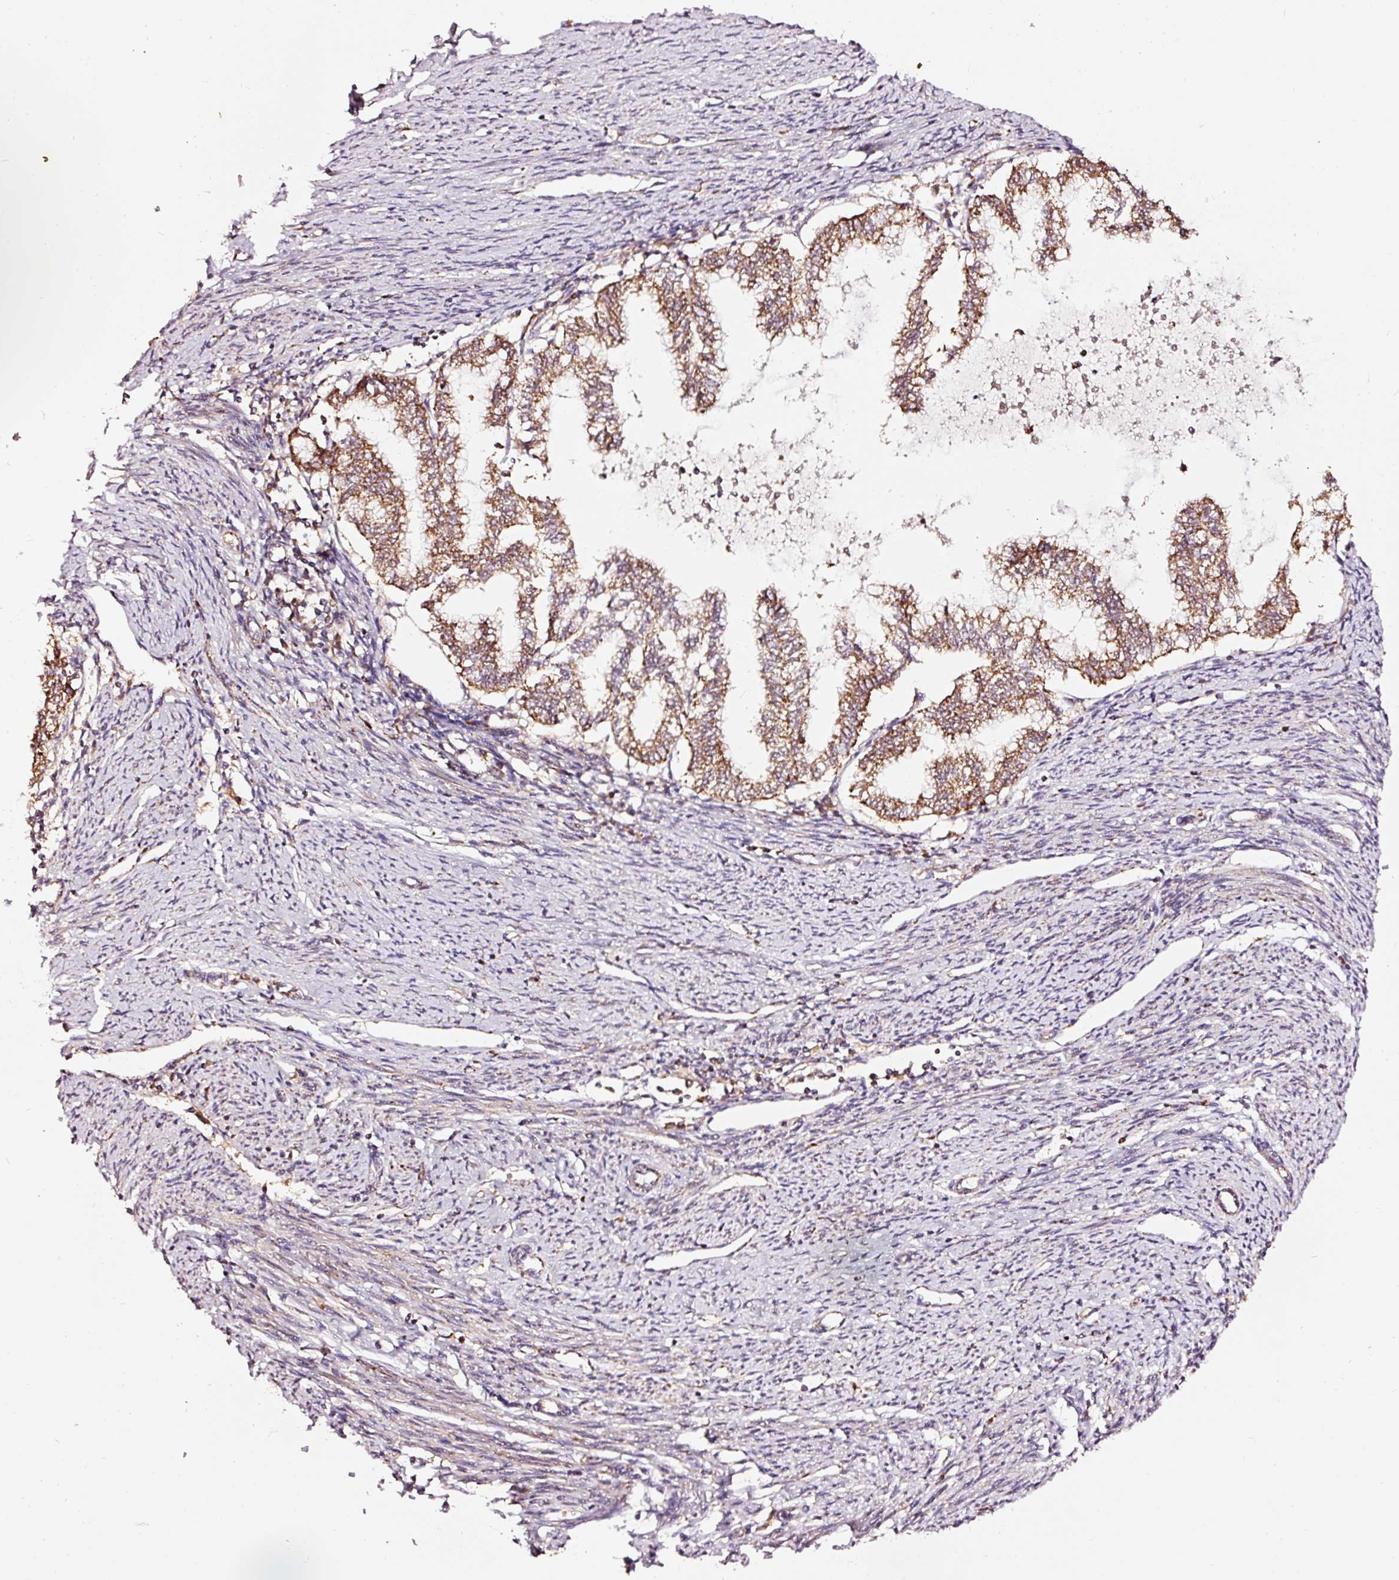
{"staining": {"intensity": "moderate", "quantity": ">75%", "location": "cytoplasmic/membranous"}, "tissue": "endometrial cancer", "cell_type": "Tumor cells", "image_type": "cancer", "snomed": [{"axis": "morphology", "description": "Adenocarcinoma, NOS"}, {"axis": "topography", "description": "Endometrium"}], "caption": "Endometrial cancer stained with immunohistochemistry demonstrates moderate cytoplasmic/membranous positivity in approximately >75% of tumor cells.", "gene": "TPM1", "patient": {"sex": "female", "age": 79}}